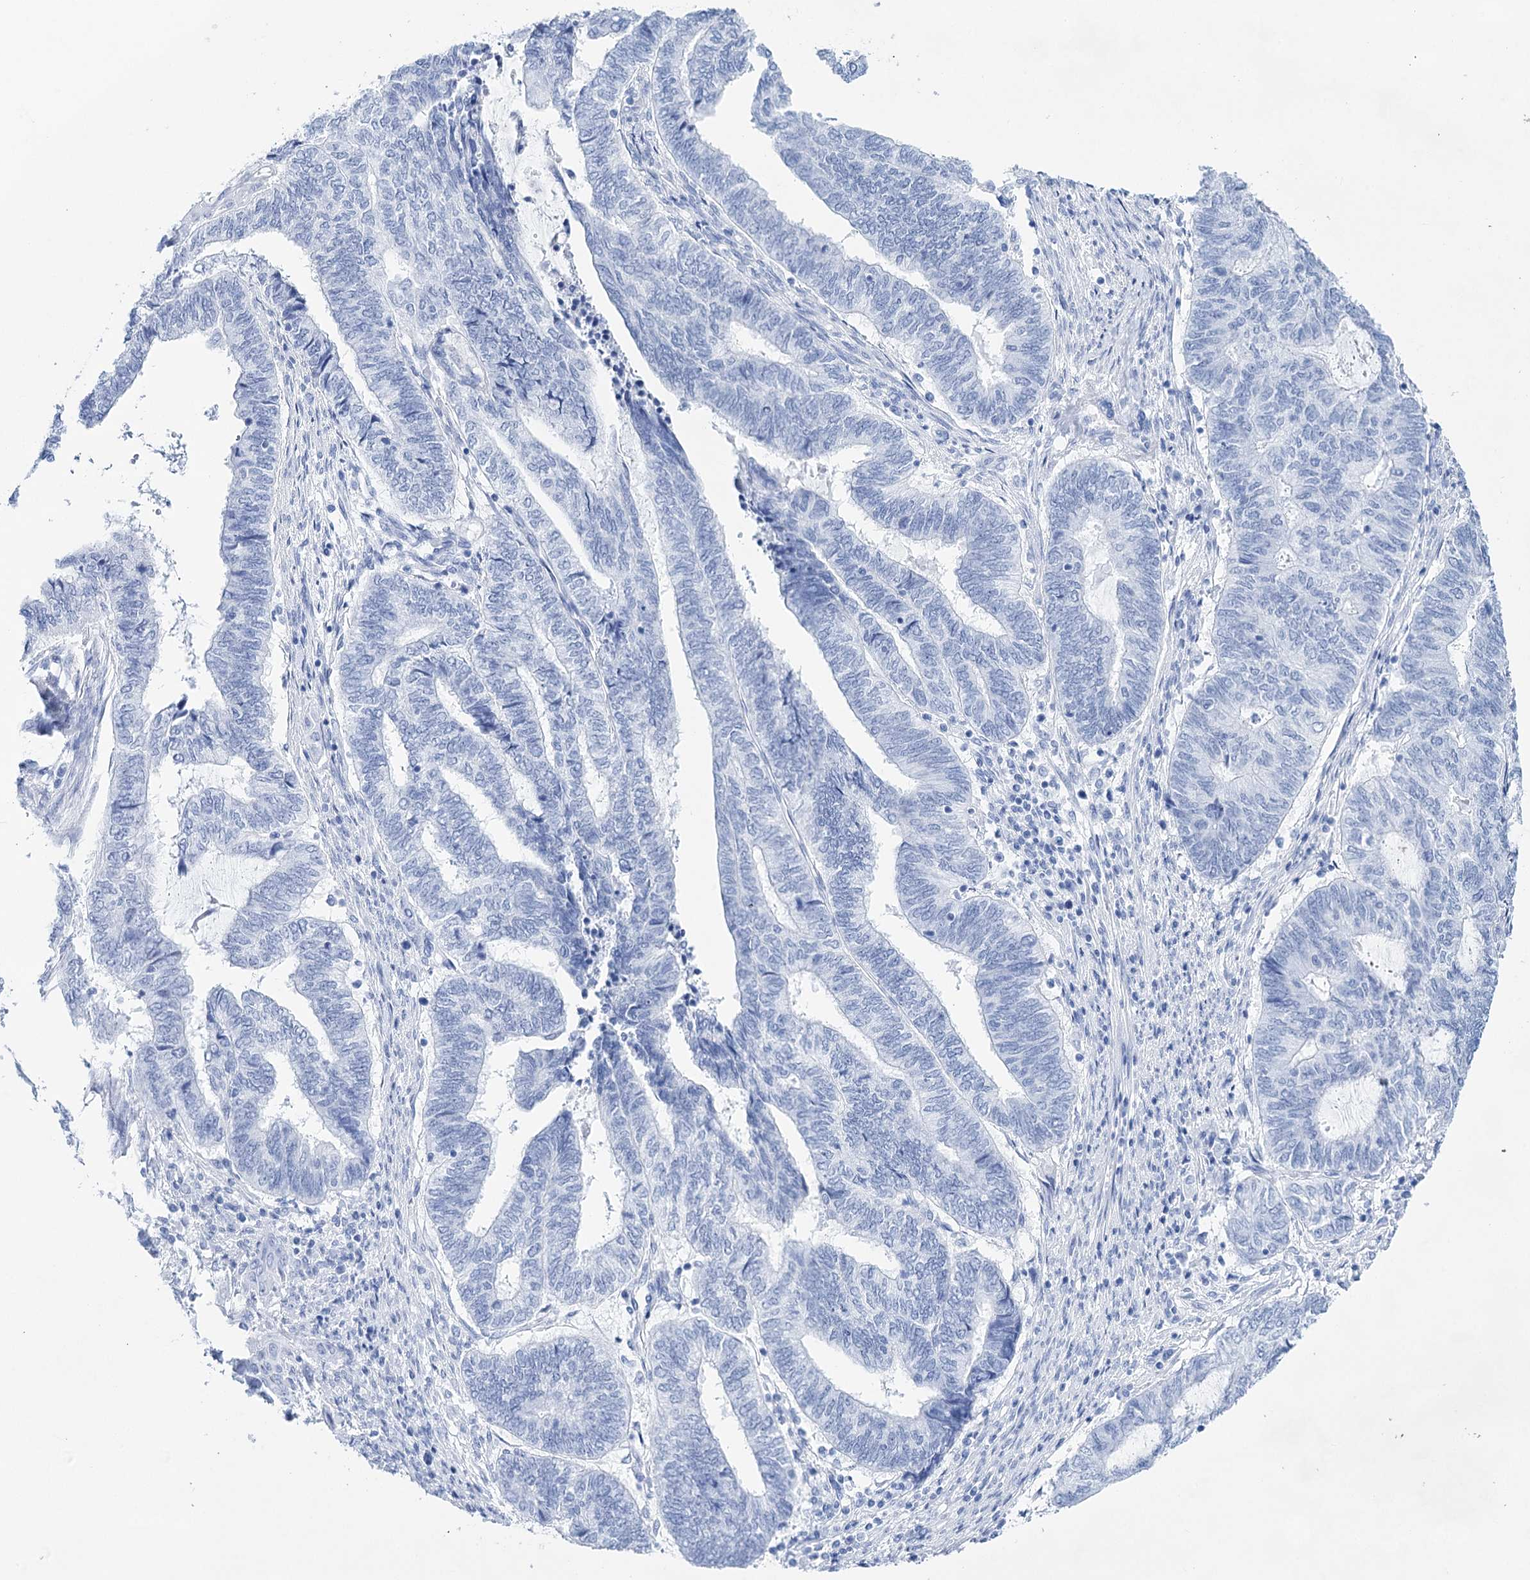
{"staining": {"intensity": "negative", "quantity": "none", "location": "none"}, "tissue": "endometrial cancer", "cell_type": "Tumor cells", "image_type": "cancer", "snomed": [{"axis": "morphology", "description": "Adenocarcinoma, NOS"}, {"axis": "topography", "description": "Uterus"}, {"axis": "topography", "description": "Endometrium"}], "caption": "This image is of adenocarcinoma (endometrial) stained with immunohistochemistry to label a protein in brown with the nuclei are counter-stained blue. There is no expression in tumor cells. (Stains: DAB (3,3'-diaminobenzidine) immunohistochemistry with hematoxylin counter stain, Microscopy: brightfield microscopy at high magnification).", "gene": "LALBA", "patient": {"sex": "female", "age": 70}}